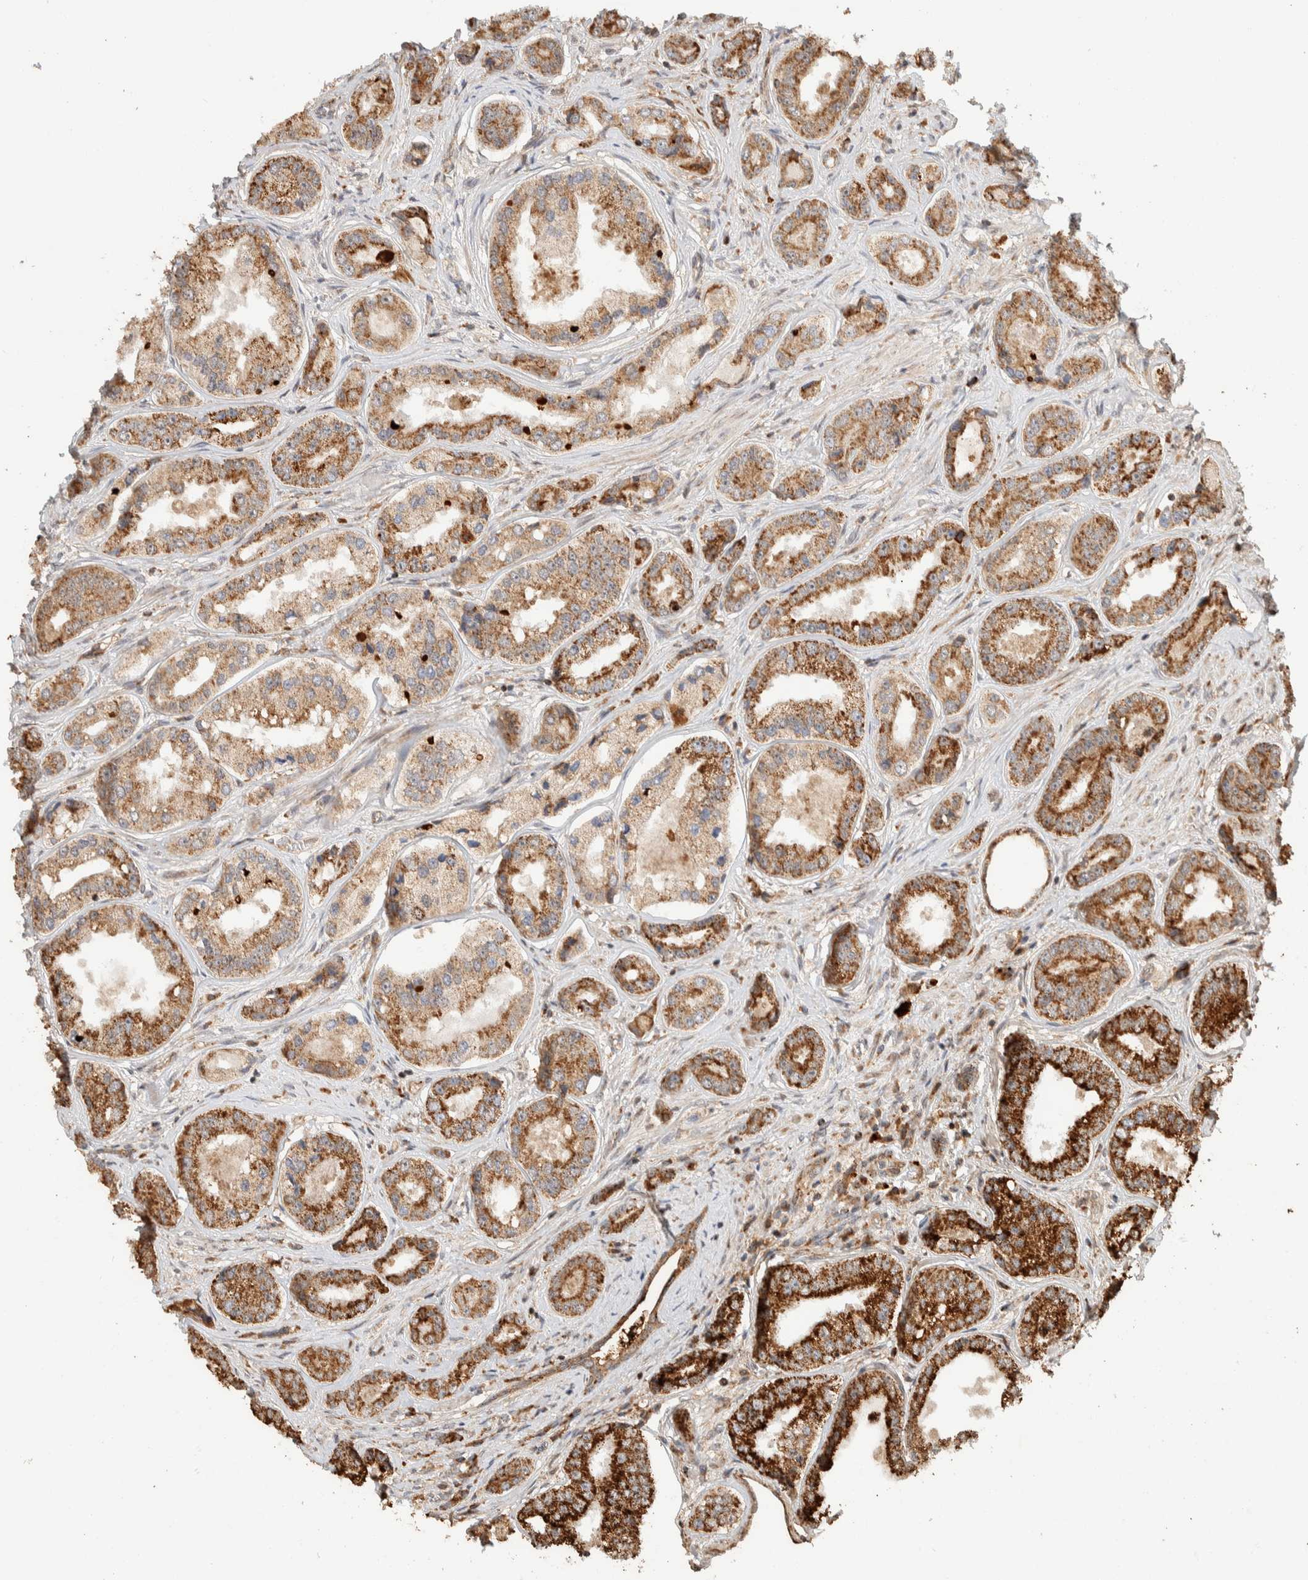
{"staining": {"intensity": "strong", "quantity": ">75%", "location": "cytoplasmic/membranous"}, "tissue": "prostate cancer", "cell_type": "Tumor cells", "image_type": "cancer", "snomed": [{"axis": "morphology", "description": "Adenocarcinoma, High grade"}, {"axis": "topography", "description": "Prostate"}], "caption": "A high-resolution photomicrograph shows immunohistochemistry (IHC) staining of prostate cancer (high-grade adenocarcinoma), which demonstrates strong cytoplasmic/membranous expression in about >75% of tumor cells.", "gene": "KIF9", "patient": {"sex": "male", "age": 61}}